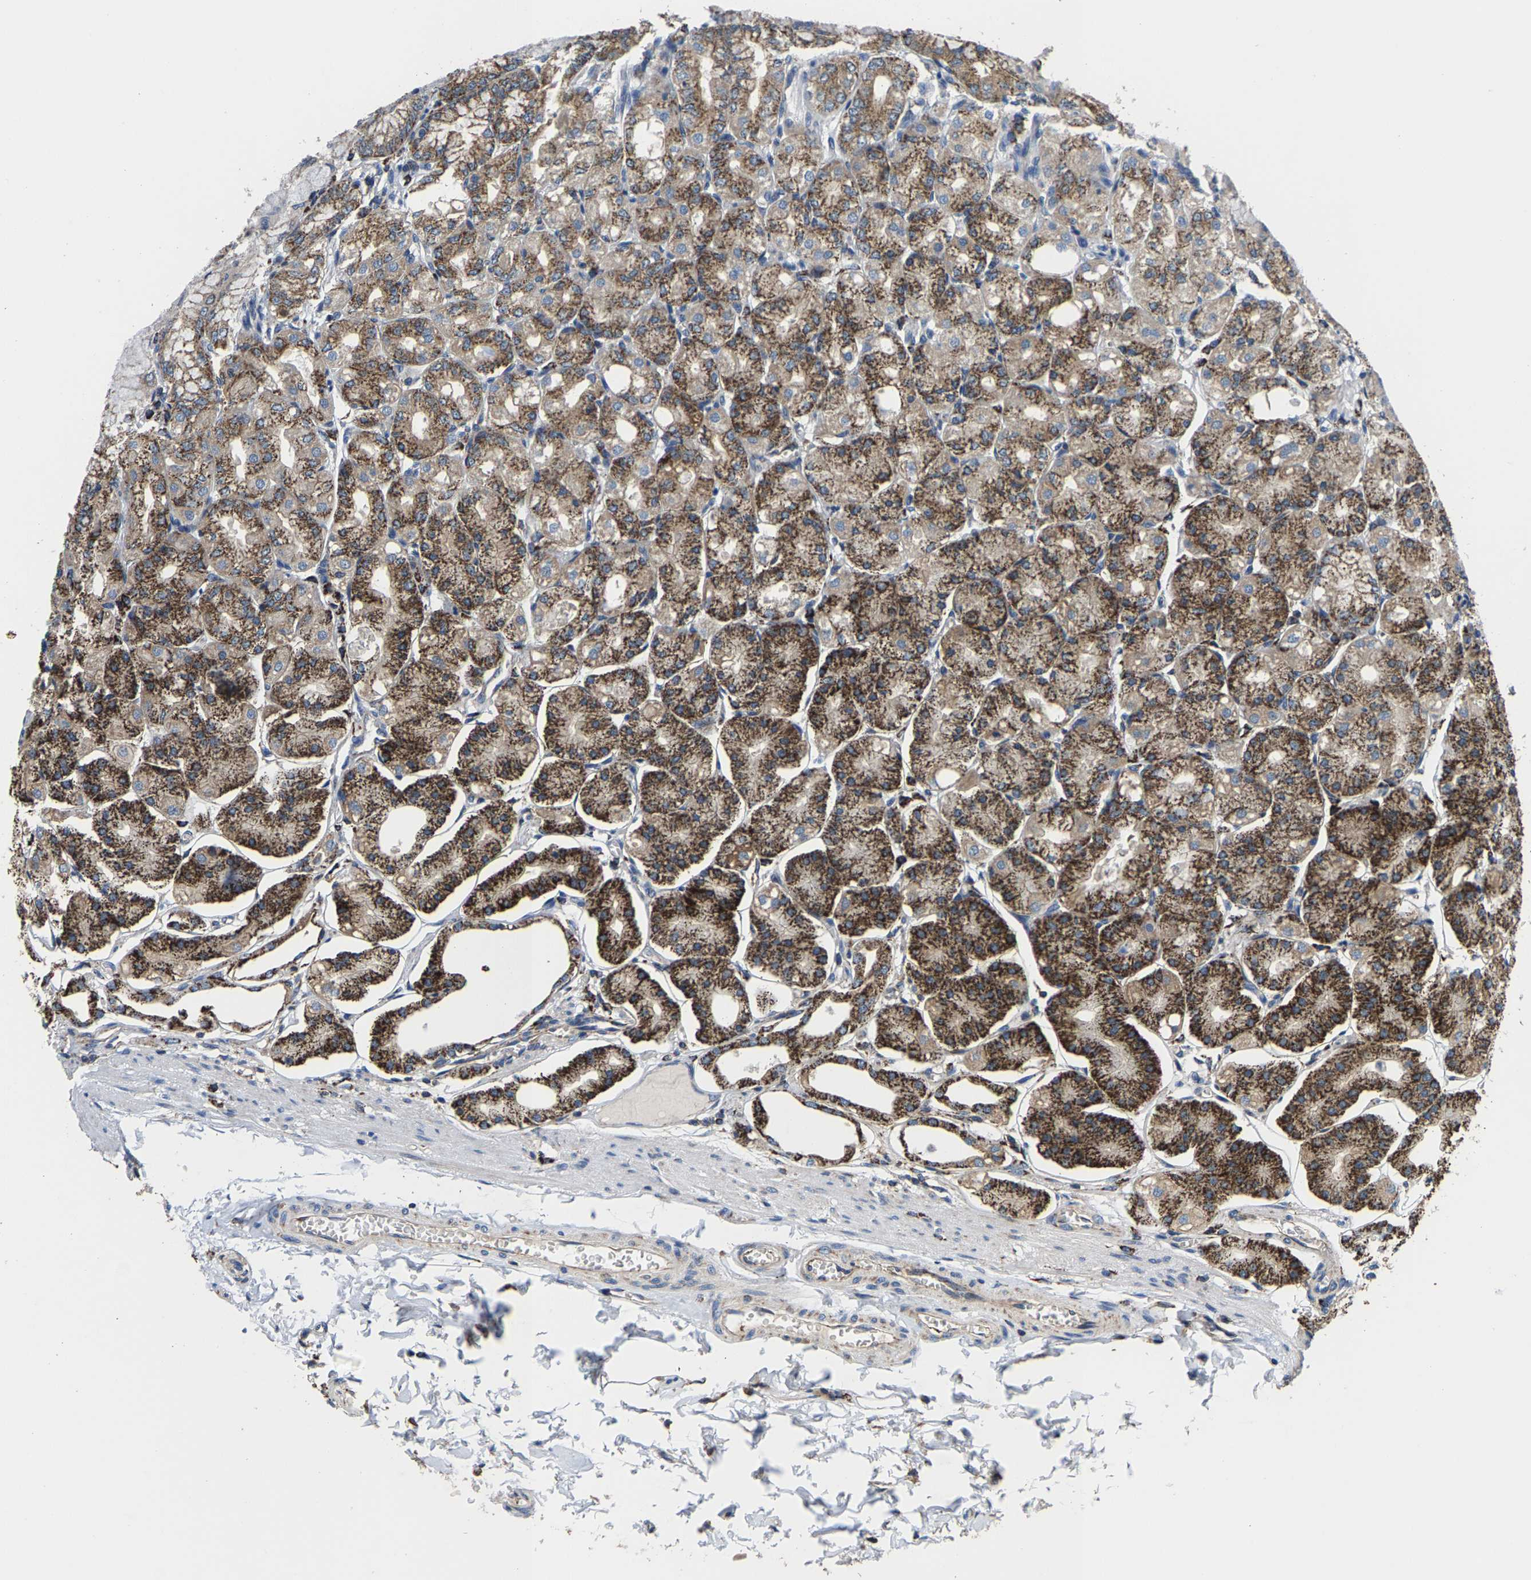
{"staining": {"intensity": "strong", "quantity": ">75%", "location": "cytoplasmic/membranous"}, "tissue": "stomach", "cell_type": "Glandular cells", "image_type": "normal", "snomed": [{"axis": "morphology", "description": "Normal tissue, NOS"}, {"axis": "topography", "description": "Stomach, lower"}], "caption": "Immunohistochemistry (IHC) (DAB (3,3'-diaminobenzidine)) staining of unremarkable human stomach reveals strong cytoplasmic/membranous protein positivity in approximately >75% of glandular cells.", "gene": "SHMT2", "patient": {"sex": "male", "age": 71}}